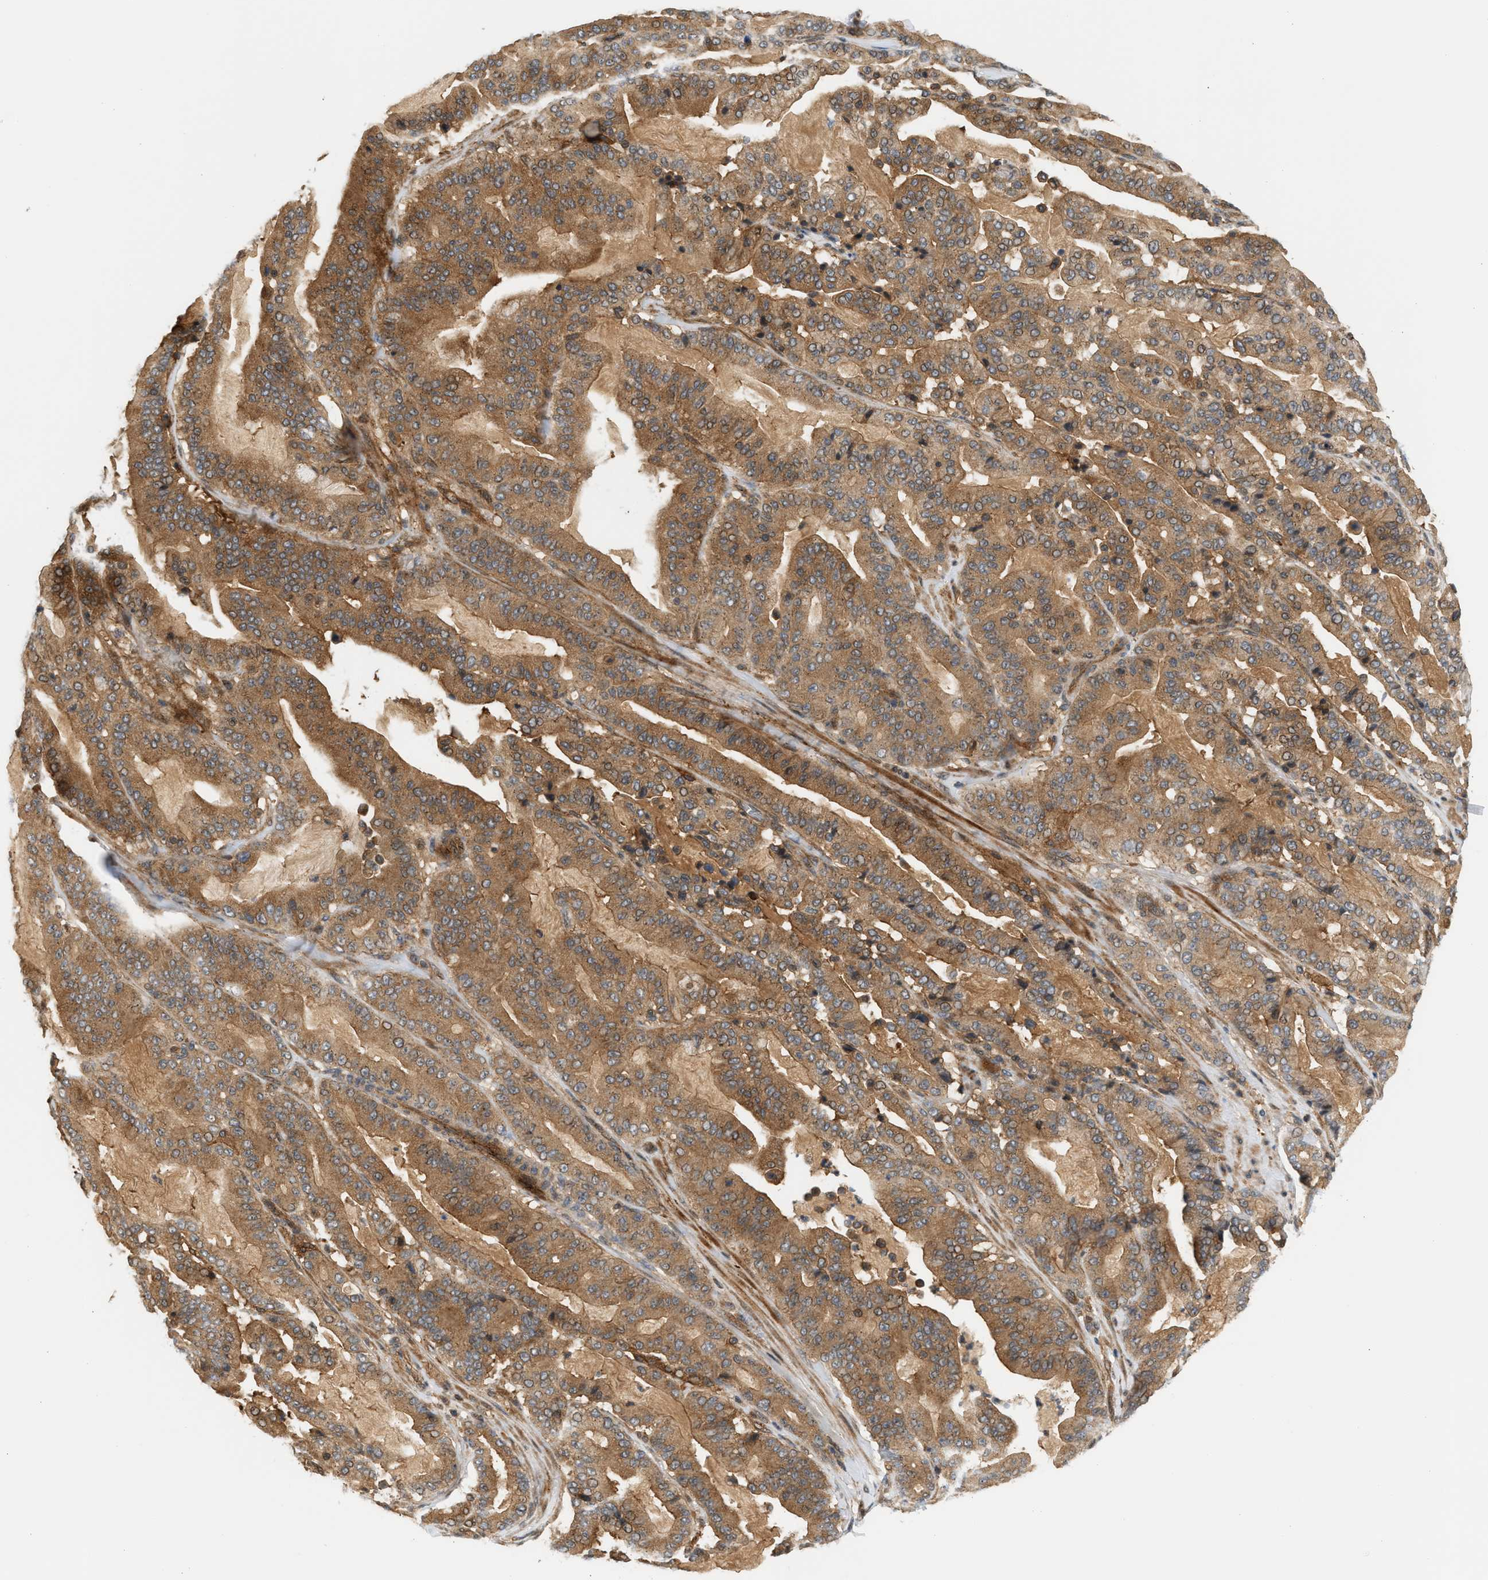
{"staining": {"intensity": "moderate", "quantity": ">75%", "location": "cytoplasmic/membranous"}, "tissue": "pancreatic cancer", "cell_type": "Tumor cells", "image_type": "cancer", "snomed": [{"axis": "morphology", "description": "Adenocarcinoma, NOS"}, {"axis": "topography", "description": "Pancreas"}], "caption": "Pancreatic cancer stained for a protein displays moderate cytoplasmic/membranous positivity in tumor cells.", "gene": "MAP2K5", "patient": {"sex": "male", "age": 63}}